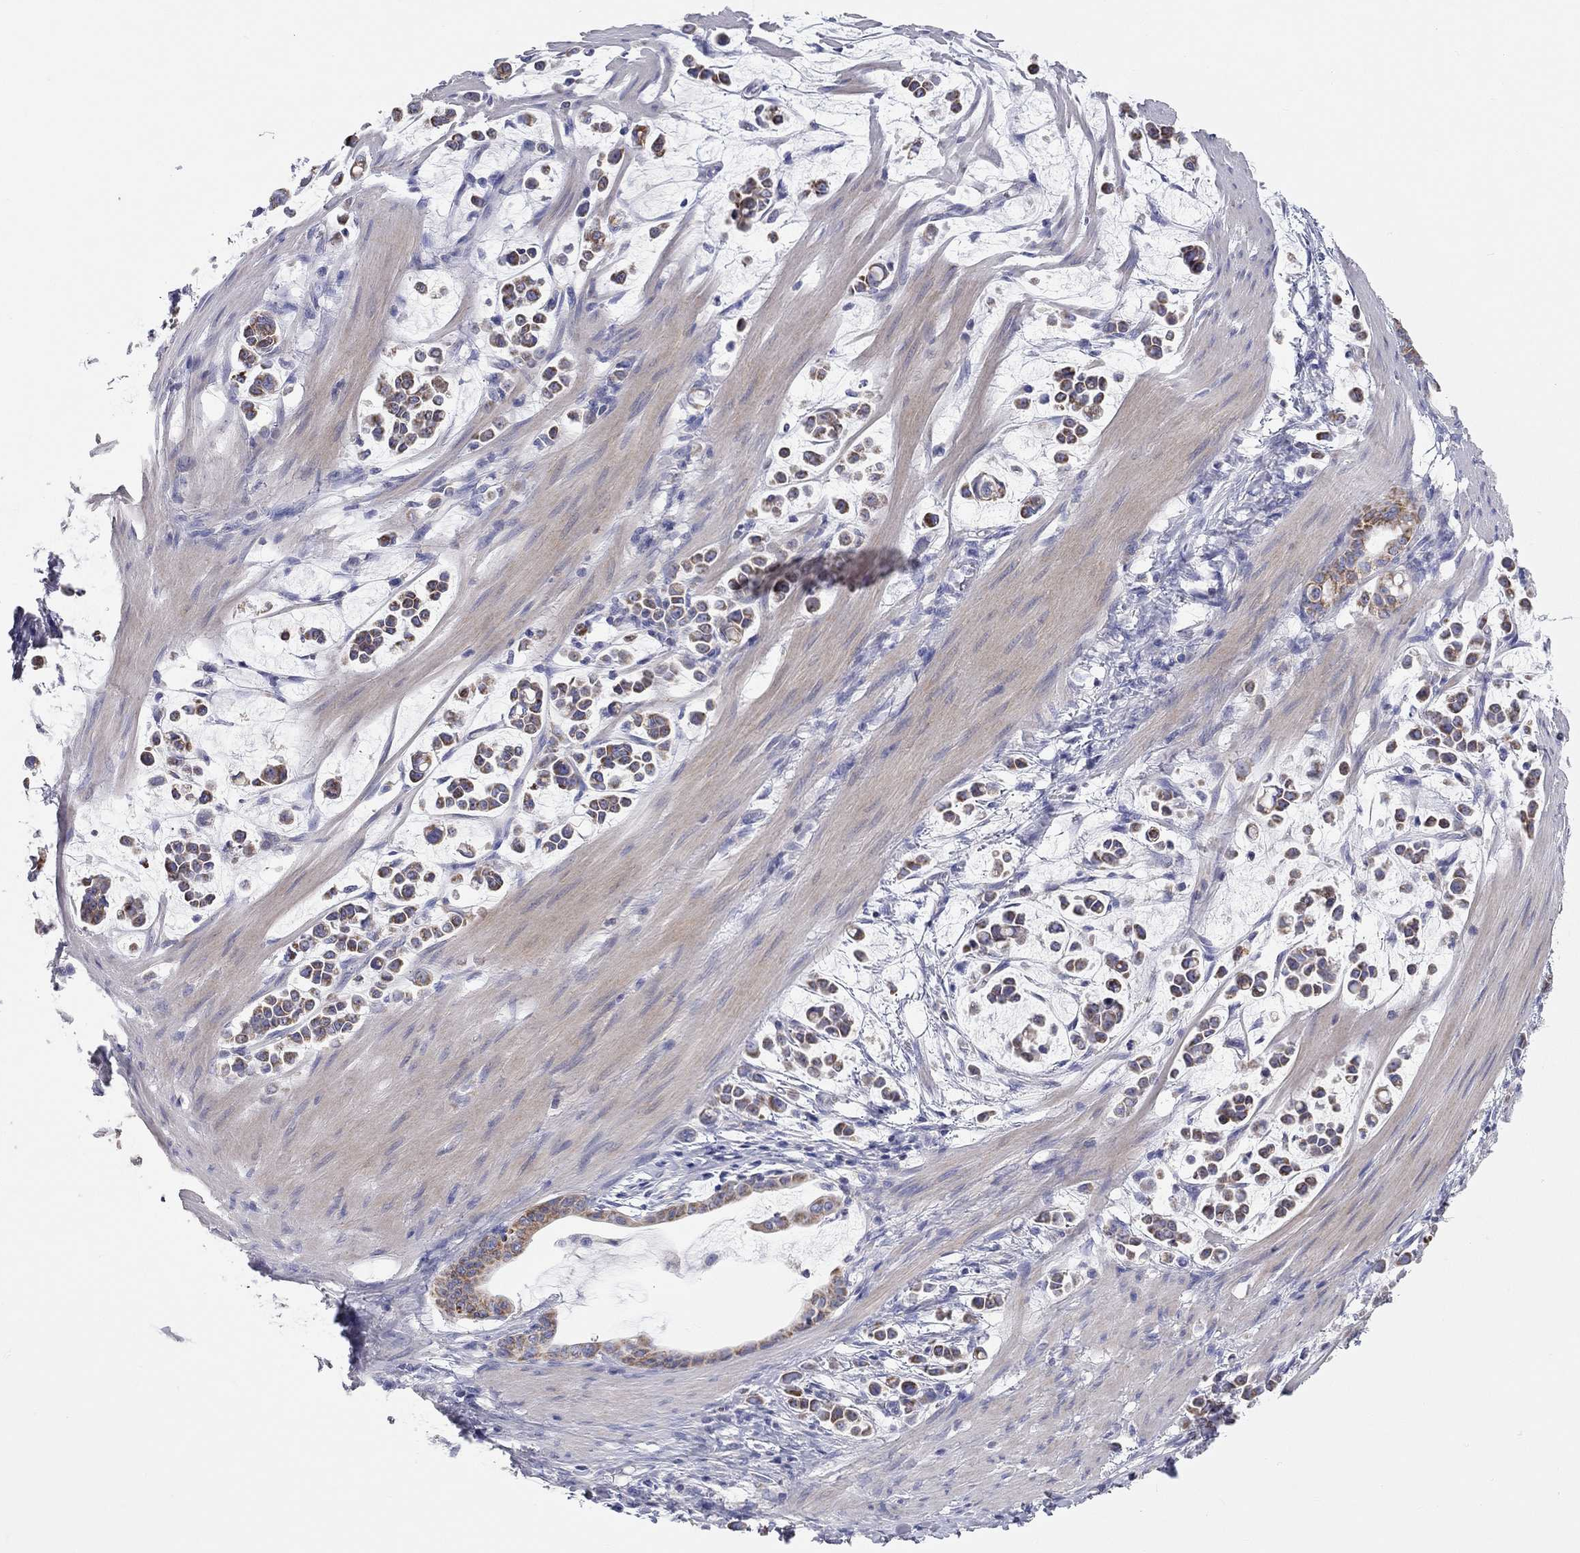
{"staining": {"intensity": "moderate", "quantity": "25%-75%", "location": "cytoplasmic/membranous"}, "tissue": "stomach cancer", "cell_type": "Tumor cells", "image_type": "cancer", "snomed": [{"axis": "morphology", "description": "Adenocarcinoma, NOS"}, {"axis": "topography", "description": "Stomach"}], "caption": "Stomach cancer stained with a brown dye shows moderate cytoplasmic/membranous positive expression in about 25%-75% of tumor cells.", "gene": "RCAN1", "patient": {"sex": "male", "age": 82}}